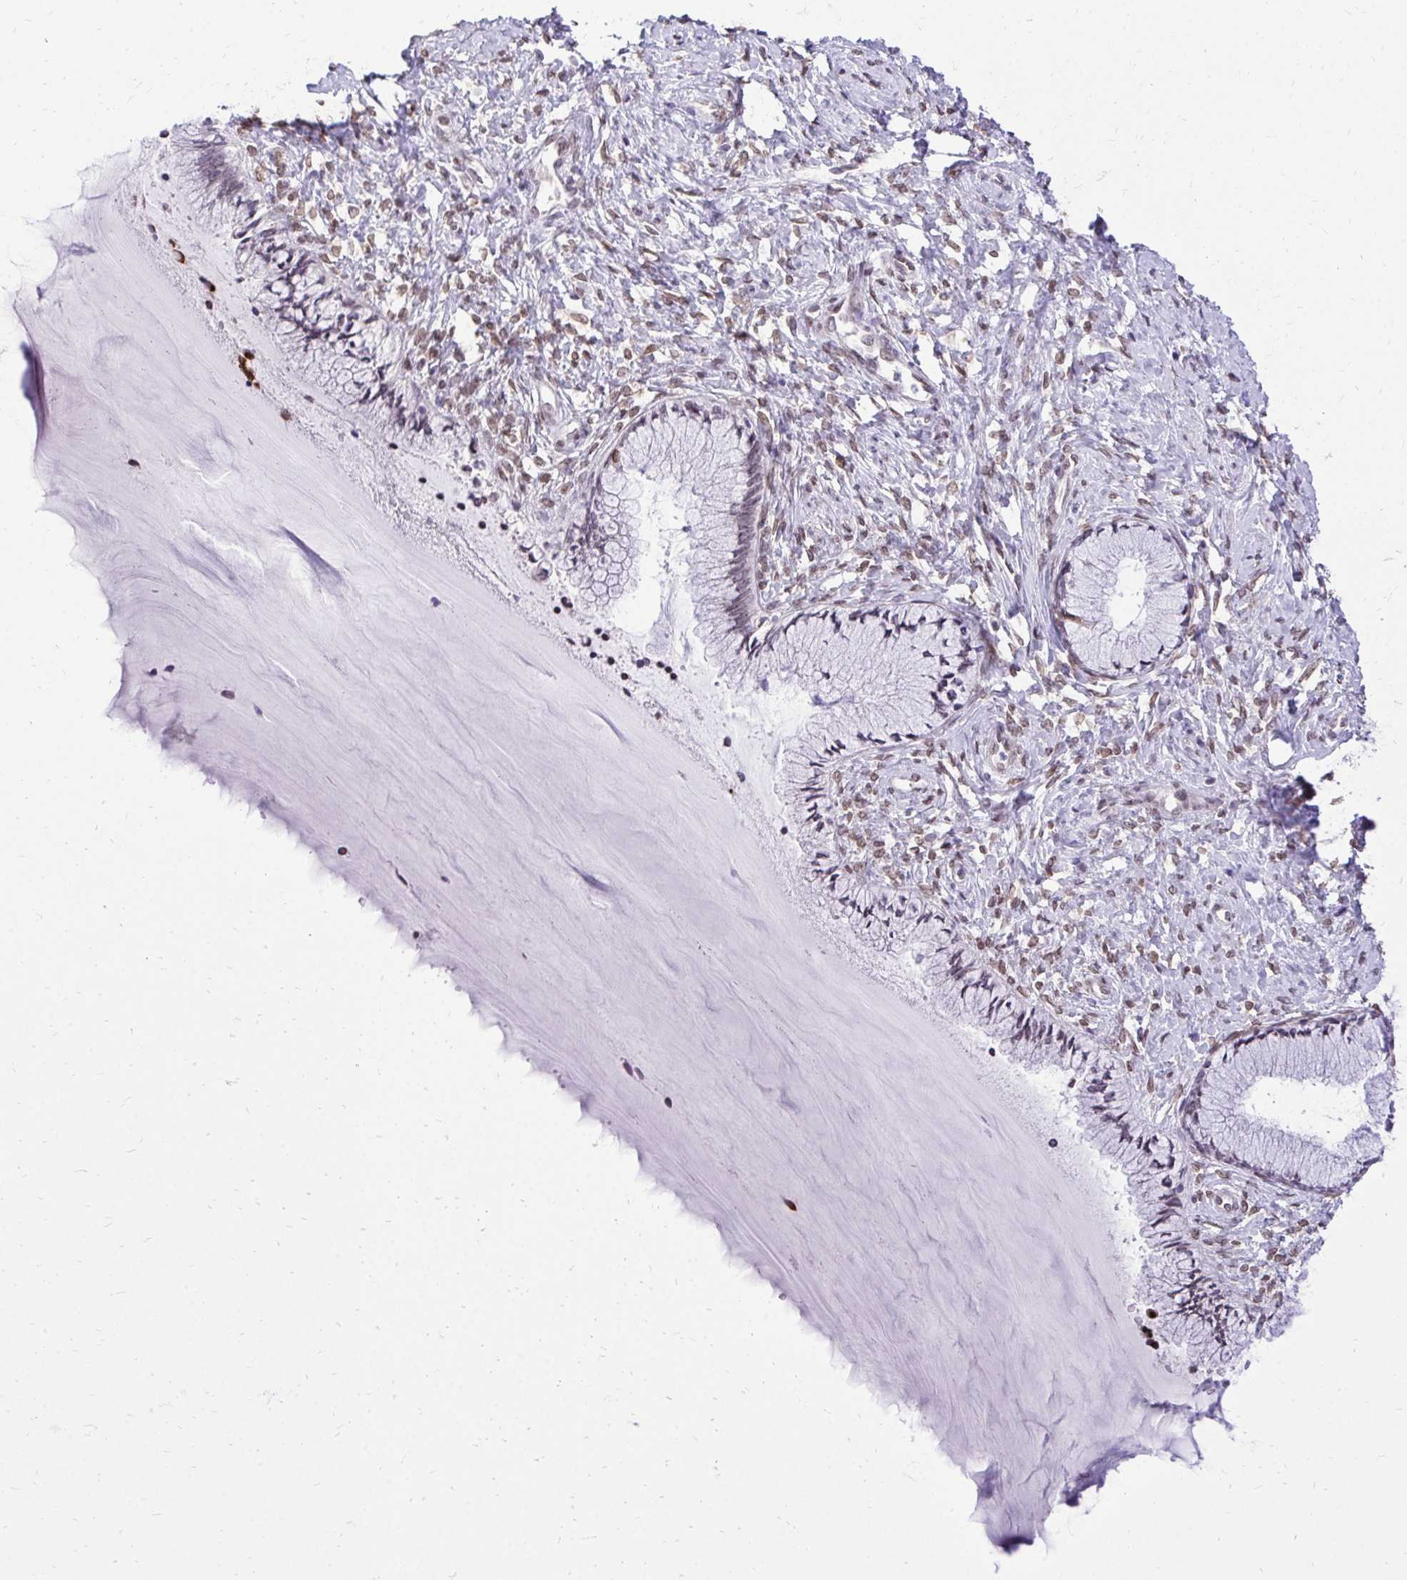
{"staining": {"intensity": "weak", "quantity": "<25%", "location": "nuclear"}, "tissue": "cervix", "cell_type": "Glandular cells", "image_type": "normal", "snomed": [{"axis": "morphology", "description": "Normal tissue, NOS"}, {"axis": "topography", "description": "Cervix"}], "caption": "Immunohistochemical staining of benign human cervix shows no significant staining in glandular cells.", "gene": "BANF1", "patient": {"sex": "female", "age": 37}}